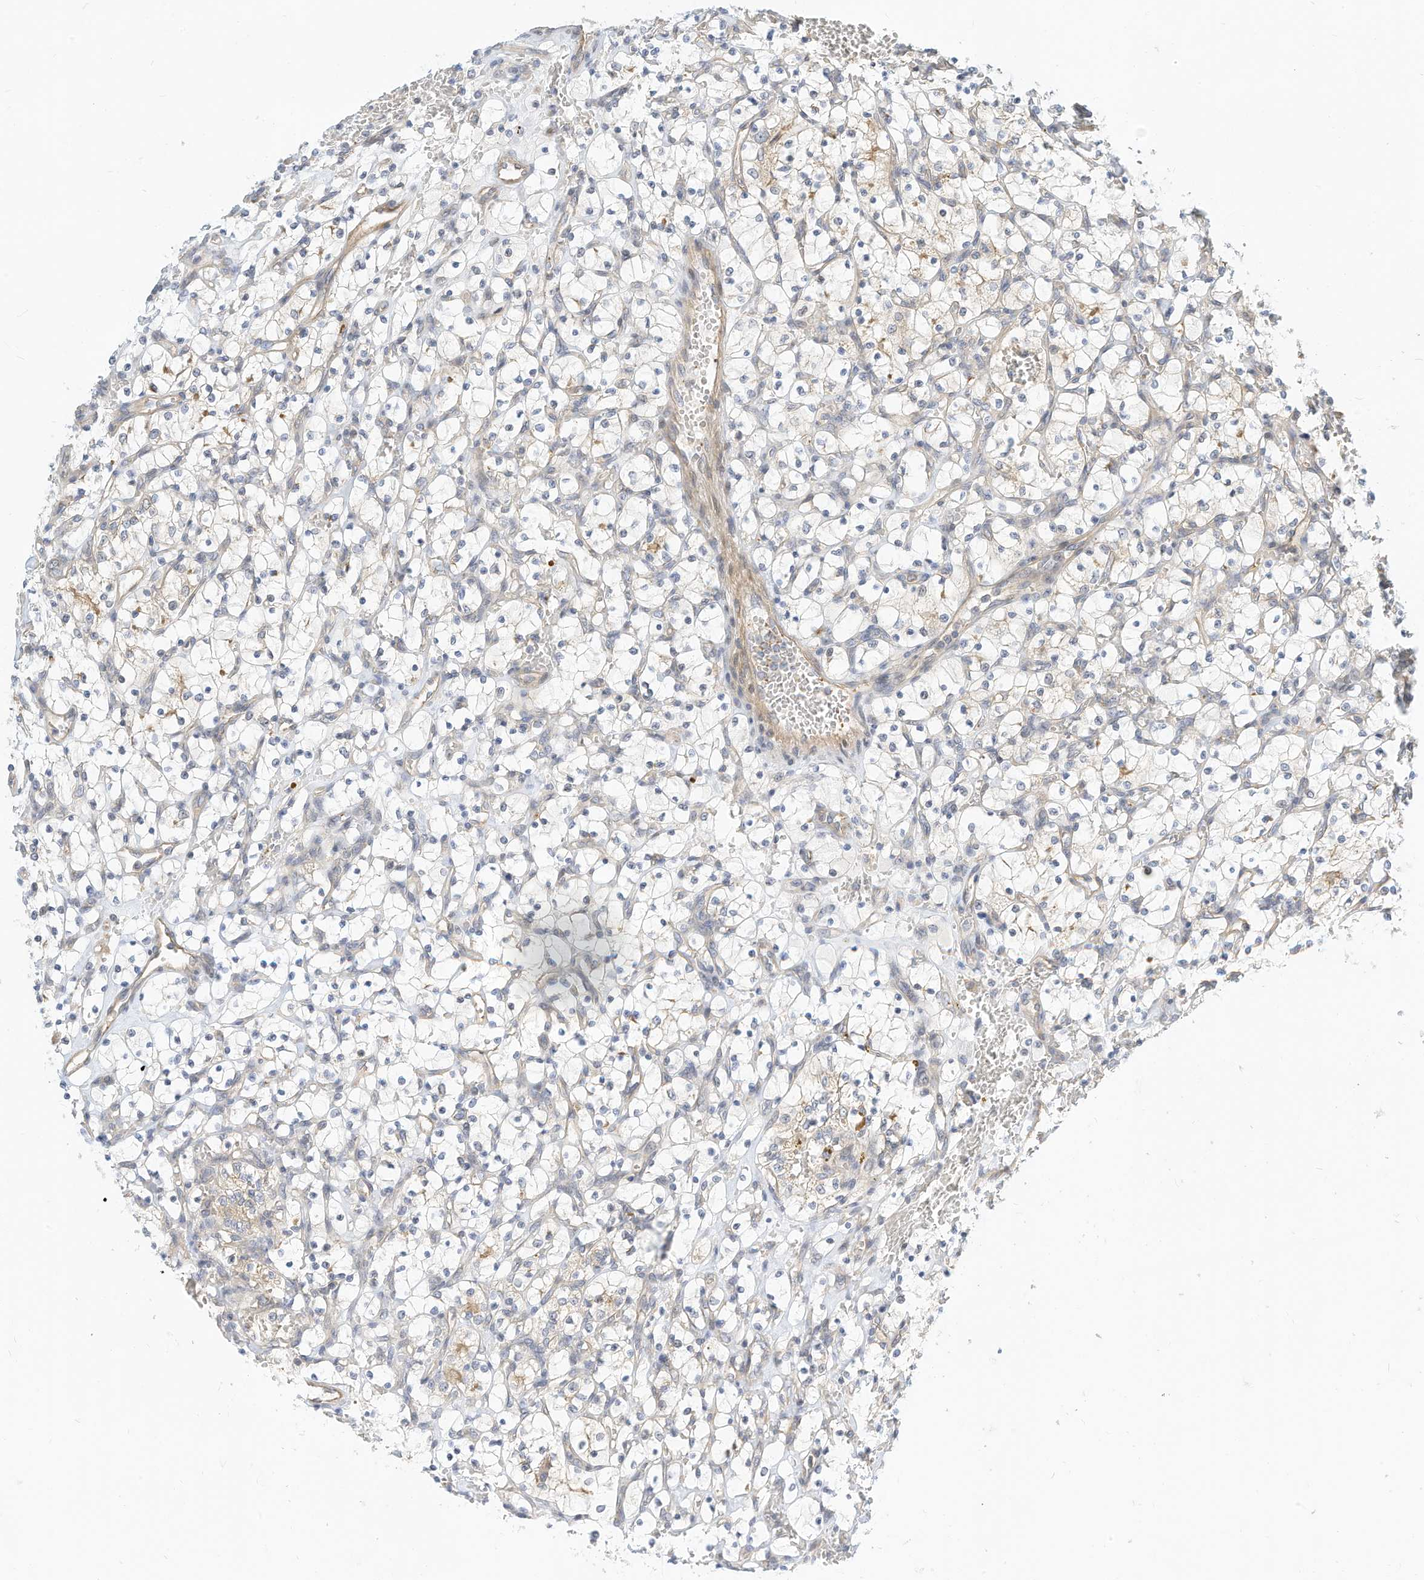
{"staining": {"intensity": "weak", "quantity": "<25%", "location": "cytoplasmic/membranous"}, "tissue": "renal cancer", "cell_type": "Tumor cells", "image_type": "cancer", "snomed": [{"axis": "morphology", "description": "Adenocarcinoma, NOS"}, {"axis": "topography", "description": "Kidney"}], "caption": "Immunohistochemistry (IHC) micrograph of human renal cancer stained for a protein (brown), which reveals no staining in tumor cells.", "gene": "OFD1", "patient": {"sex": "female", "age": 69}}